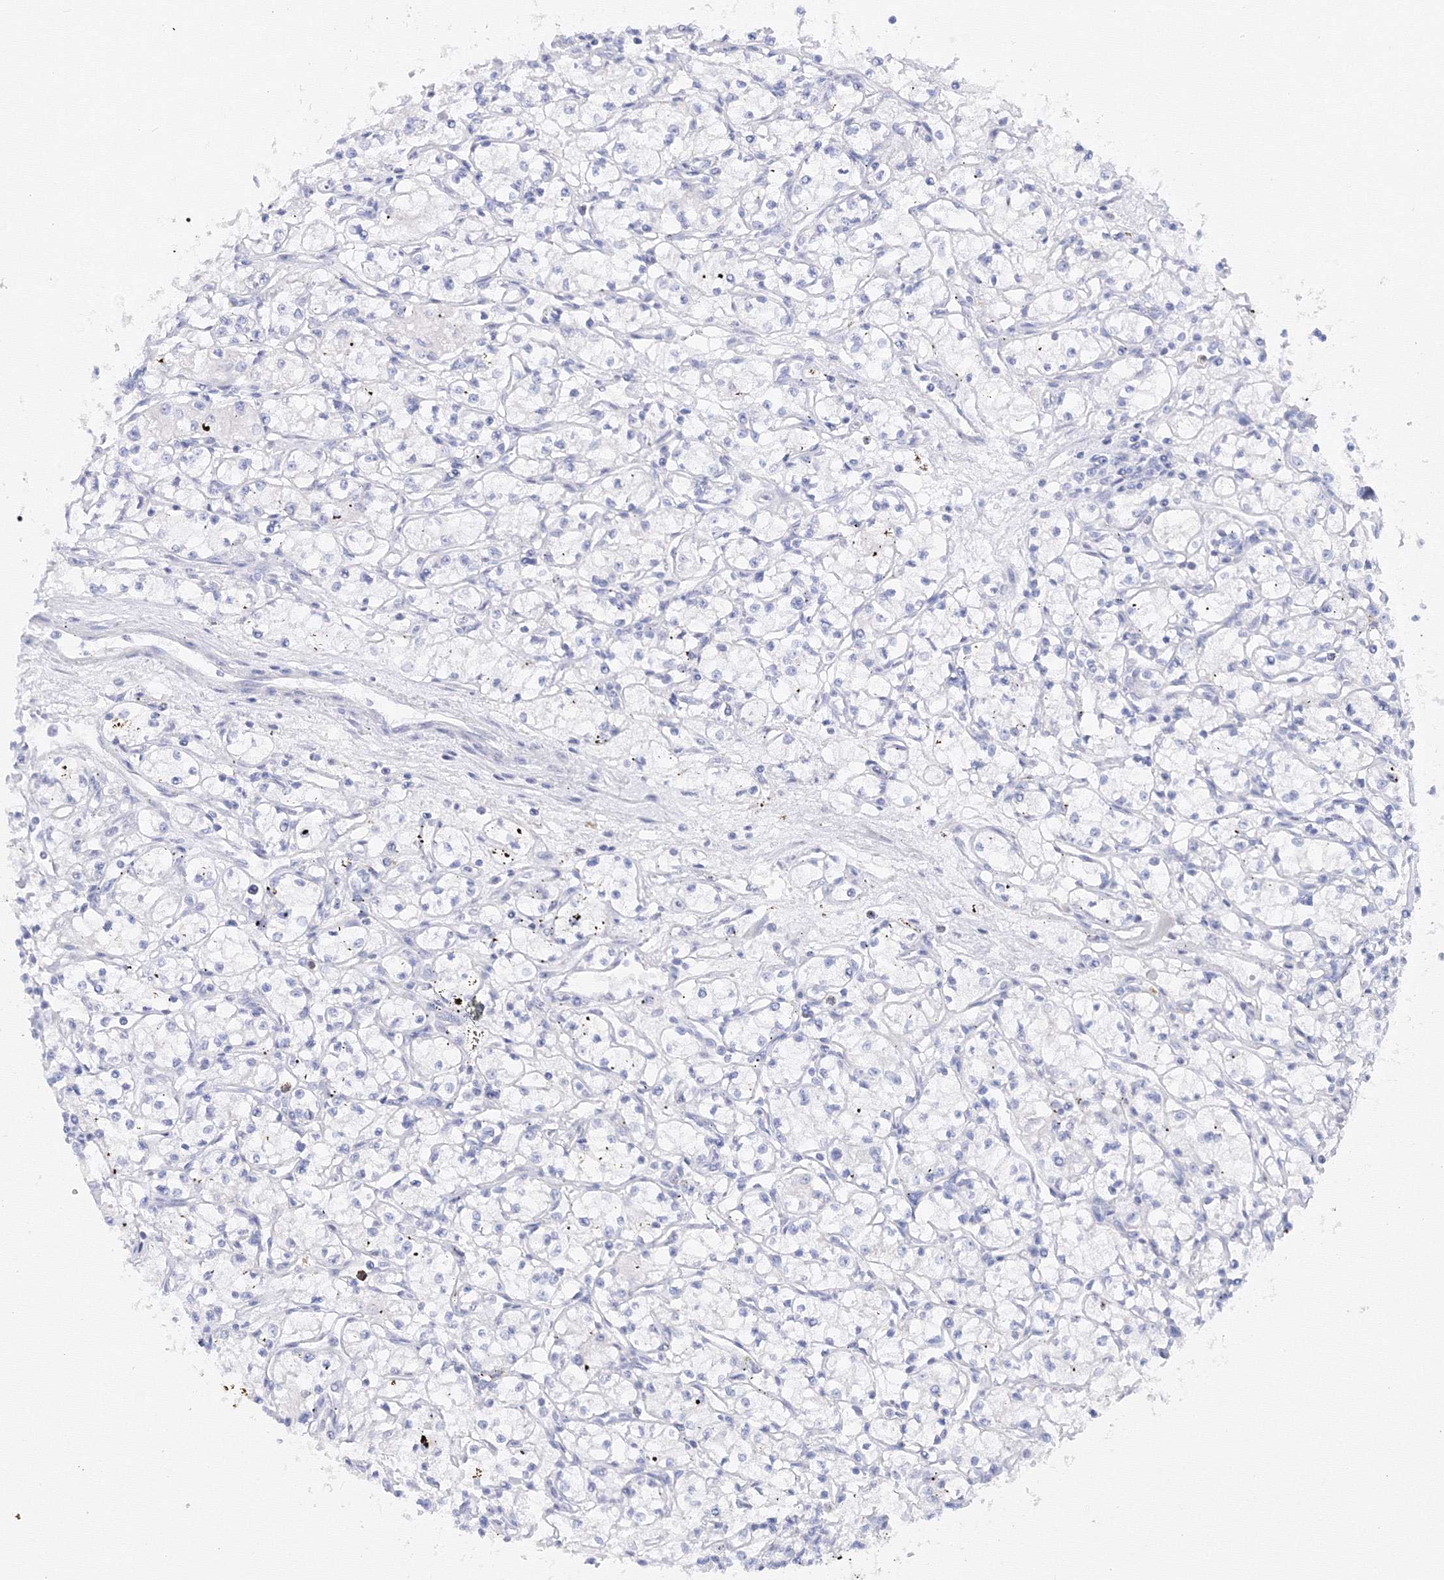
{"staining": {"intensity": "negative", "quantity": "none", "location": "none"}, "tissue": "renal cancer", "cell_type": "Tumor cells", "image_type": "cancer", "snomed": [{"axis": "morphology", "description": "Adenocarcinoma, NOS"}, {"axis": "topography", "description": "Kidney"}], "caption": "The image reveals no staining of tumor cells in adenocarcinoma (renal).", "gene": "TAMM41", "patient": {"sex": "male", "age": 59}}